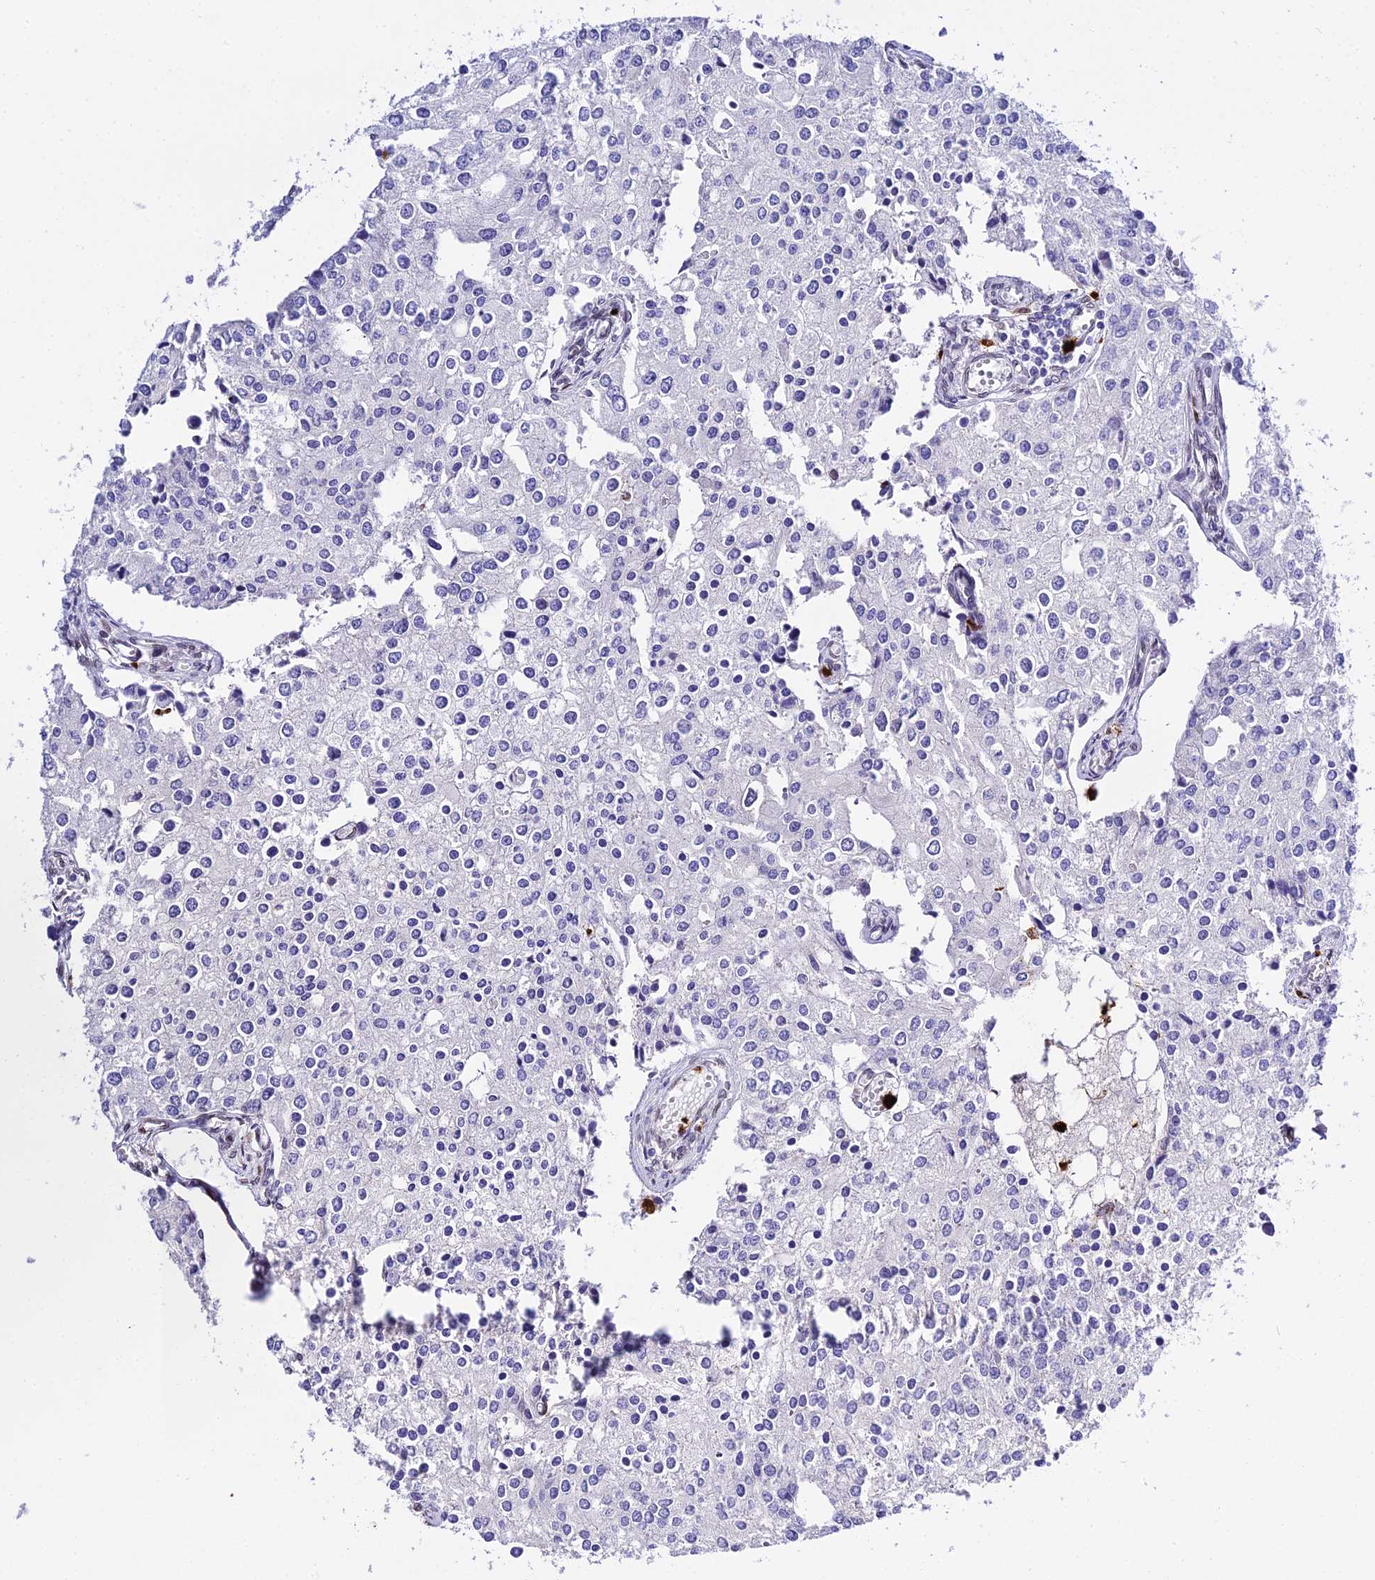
{"staining": {"intensity": "negative", "quantity": "none", "location": "none"}, "tissue": "prostate cancer", "cell_type": "Tumor cells", "image_type": "cancer", "snomed": [{"axis": "morphology", "description": "Adenocarcinoma, High grade"}, {"axis": "topography", "description": "Prostate"}], "caption": "Tumor cells are negative for brown protein staining in prostate adenocarcinoma (high-grade).", "gene": "MCM10", "patient": {"sex": "male", "age": 62}}